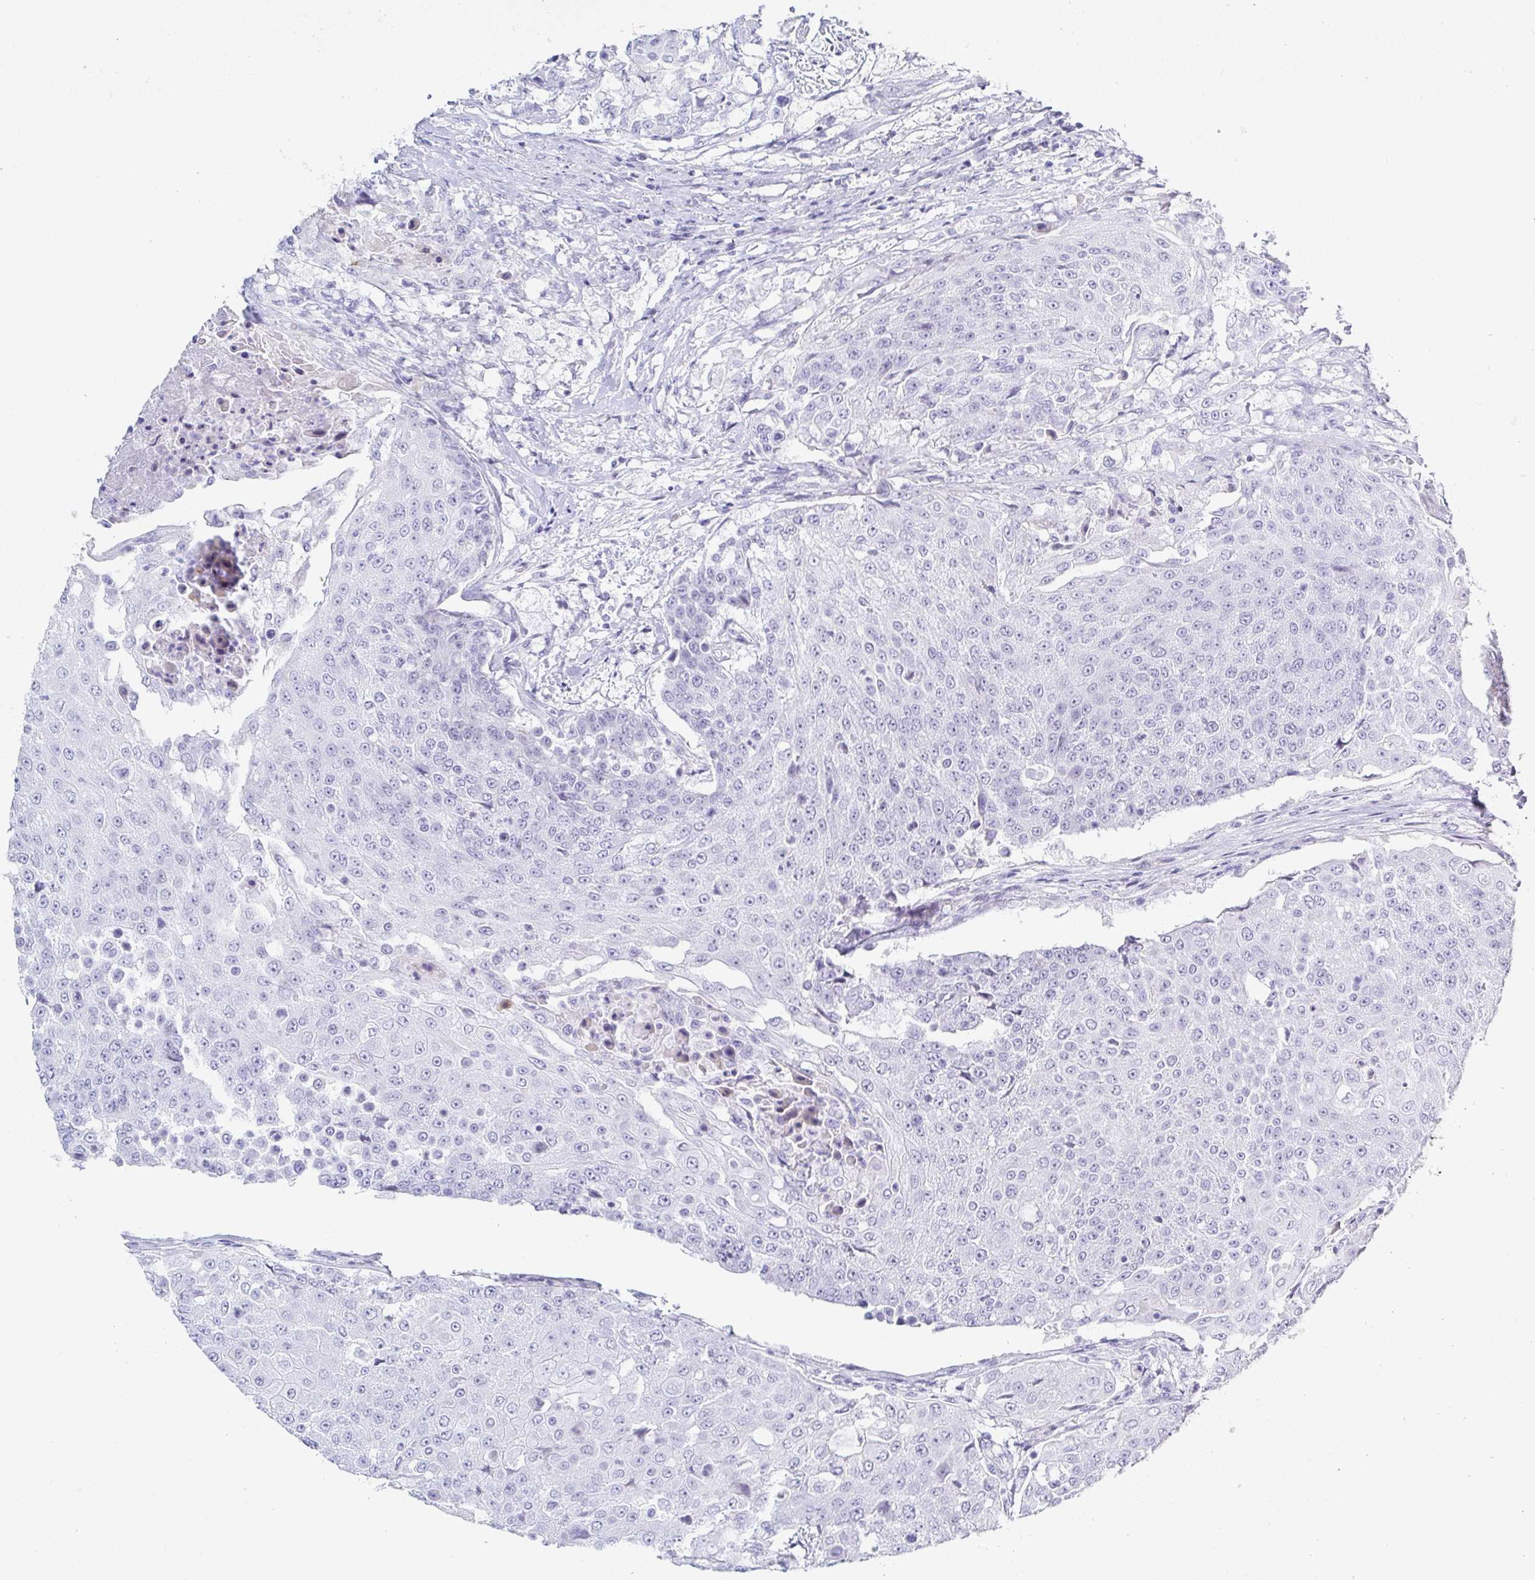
{"staining": {"intensity": "negative", "quantity": "none", "location": "none"}, "tissue": "urothelial cancer", "cell_type": "Tumor cells", "image_type": "cancer", "snomed": [{"axis": "morphology", "description": "Urothelial carcinoma, High grade"}, {"axis": "topography", "description": "Urinary bladder"}], "caption": "The photomicrograph reveals no staining of tumor cells in urothelial carcinoma (high-grade).", "gene": "OR10K1", "patient": {"sex": "female", "age": 63}}